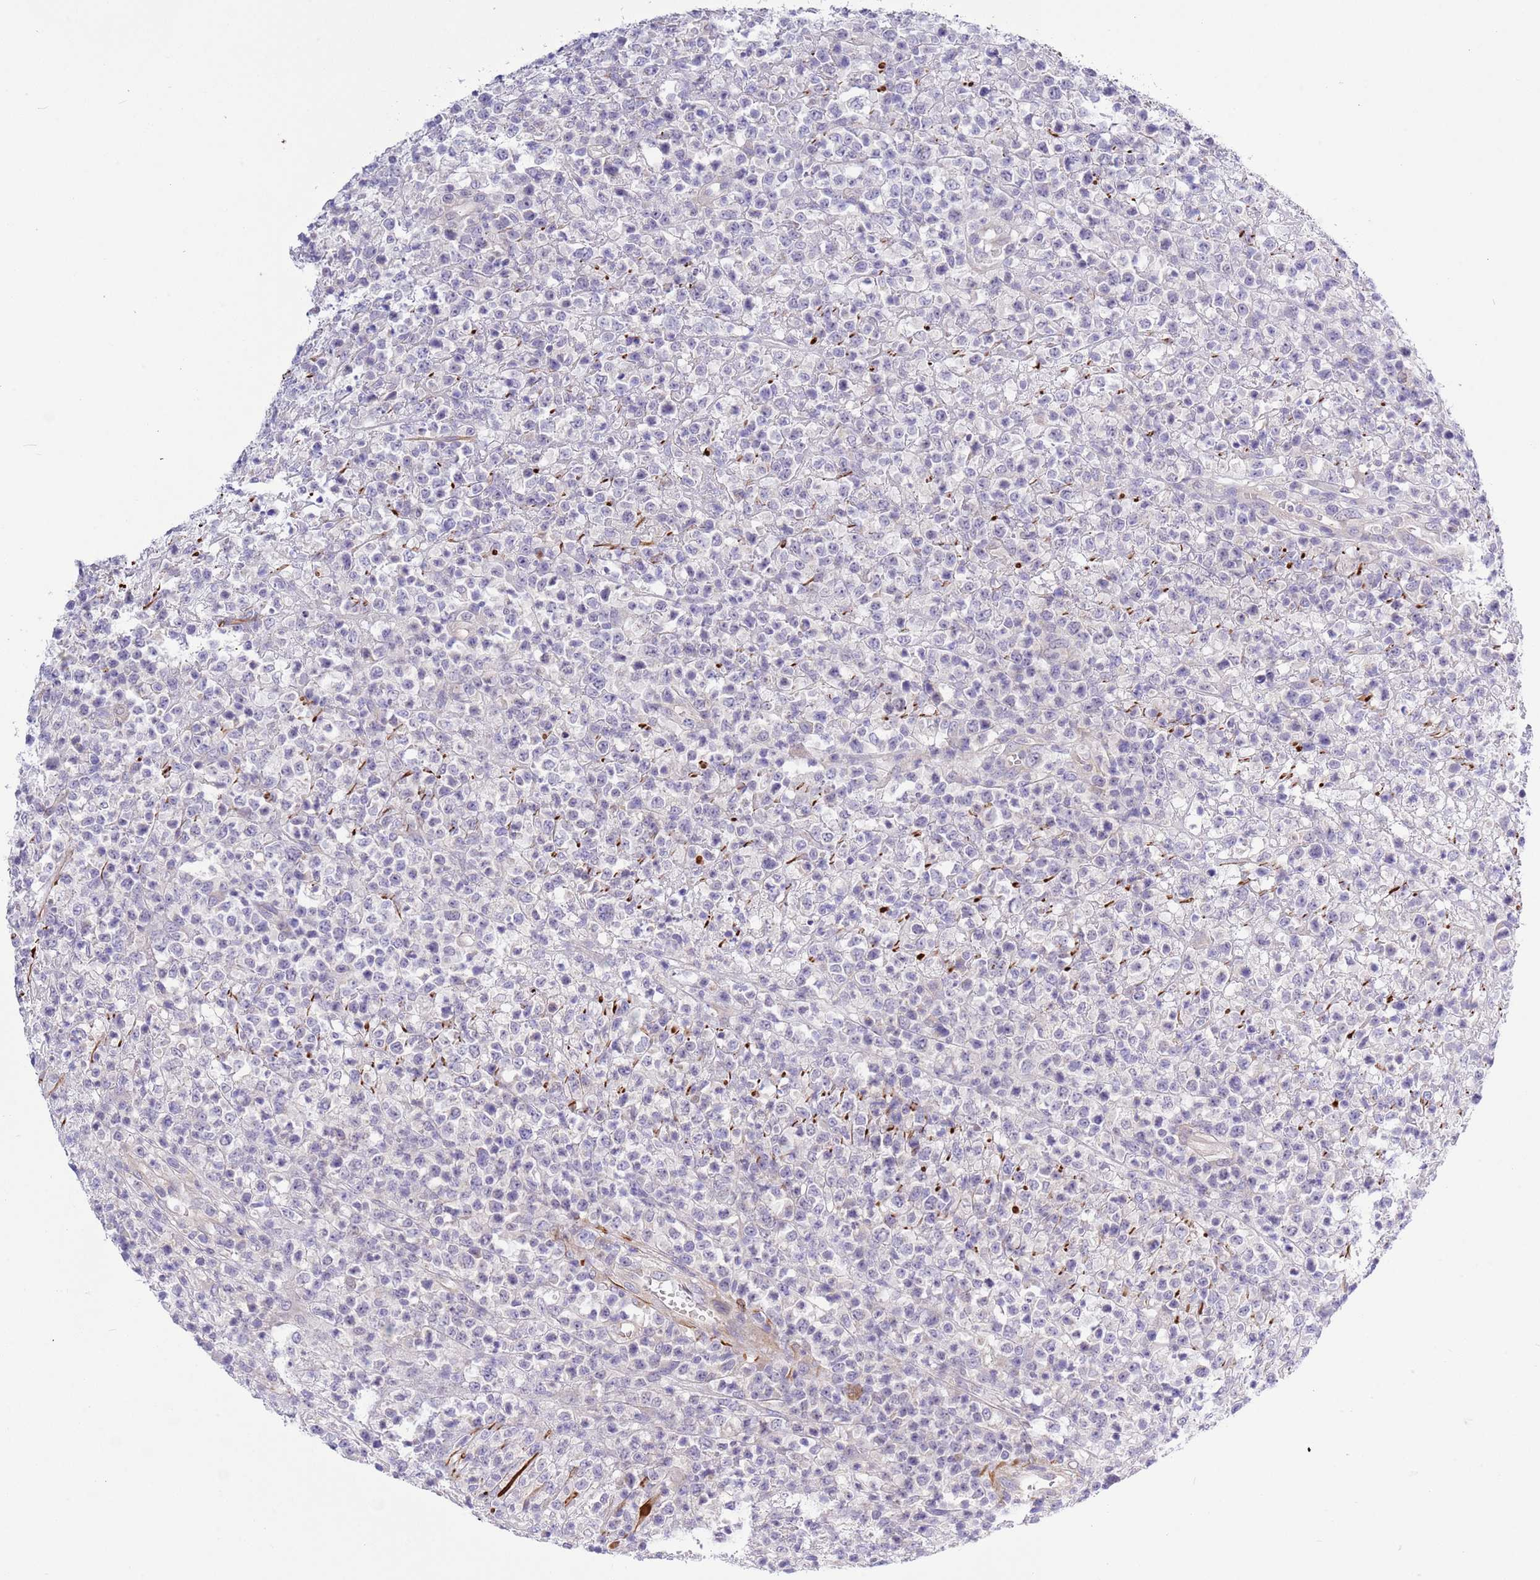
{"staining": {"intensity": "negative", "quantity": "none", "location": "none"}, "tissue": "lymphoma", "cell_type": "Tumor cells", "image_type": "cancer", "snomed": [{"axis": "morphology", "description": "Malignant lymphoma, non-Hodgkin's type, High grade"}, {"axis": "topography", "description": "Colon"}], "caption": "A high-resolution photomicrograph shows immunohistochemistry staining of malignant lymphoma, non-Hodgkin's type (high-grade), which shows no significant expression in tumor cells. (DAB IHC with hematoxylin counter stain).", "gene": "NET1", "patient": {"sex": "female", "age": 53}}